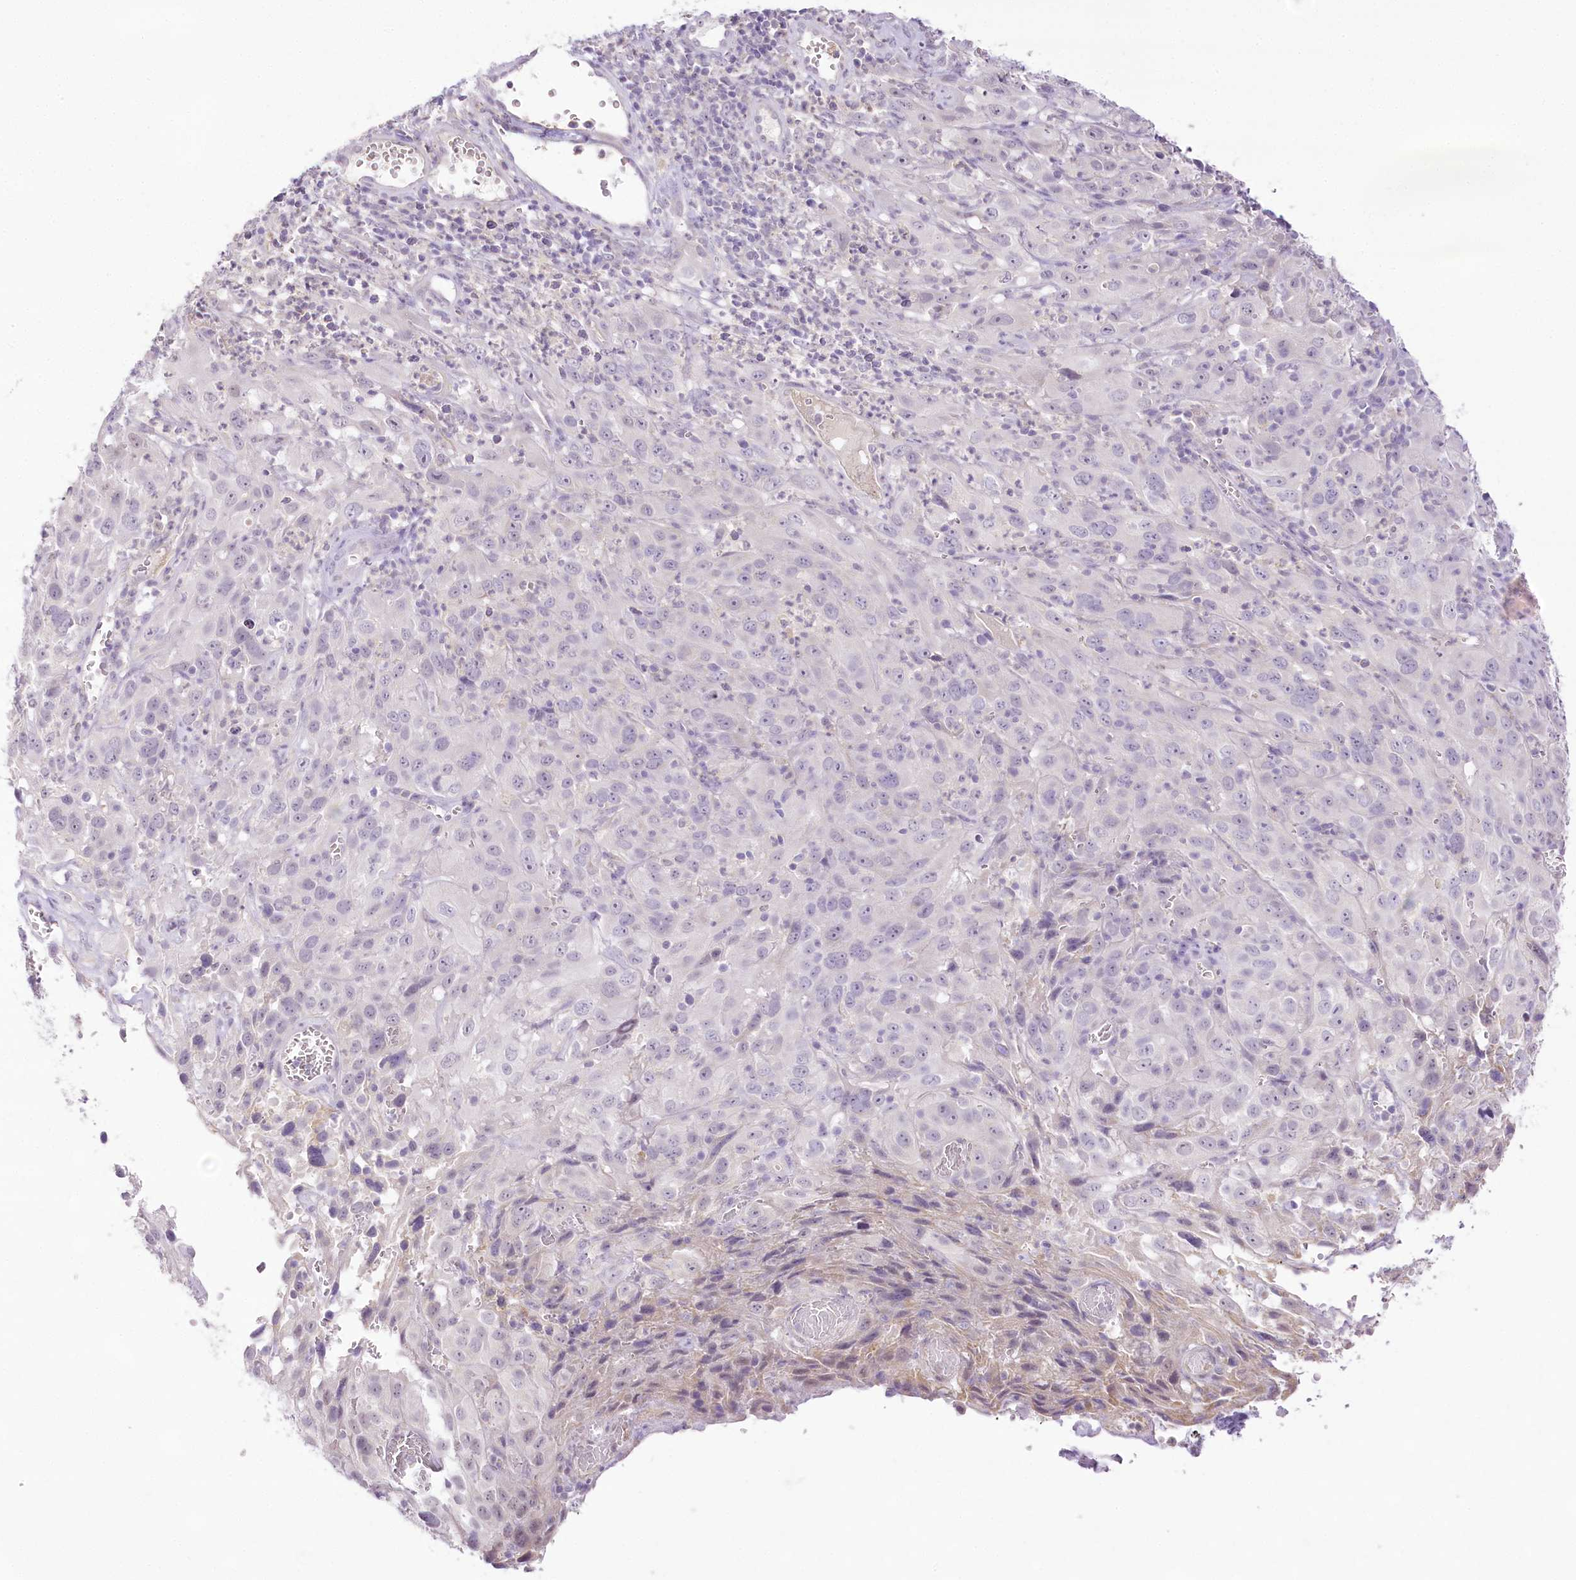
{"staining": {"intensity": "negative", "quantity": "none", "location": "none"}, "tissue": "cervical cancer", "cell_type": "Tumor cells", "image_type": "cancer", "snomed": [{"axis": "morphology", "description": "Squamous cell carcinoma, NOS"}, {"axis": "topography", "description": "Cervix"}], "caption": "This is an immunohistochemistry micrograph of human cervical cancer. There is no expression in tumor cells.", "gene": "CCDC30", "patient": {"sex": "female", "age": 32}}